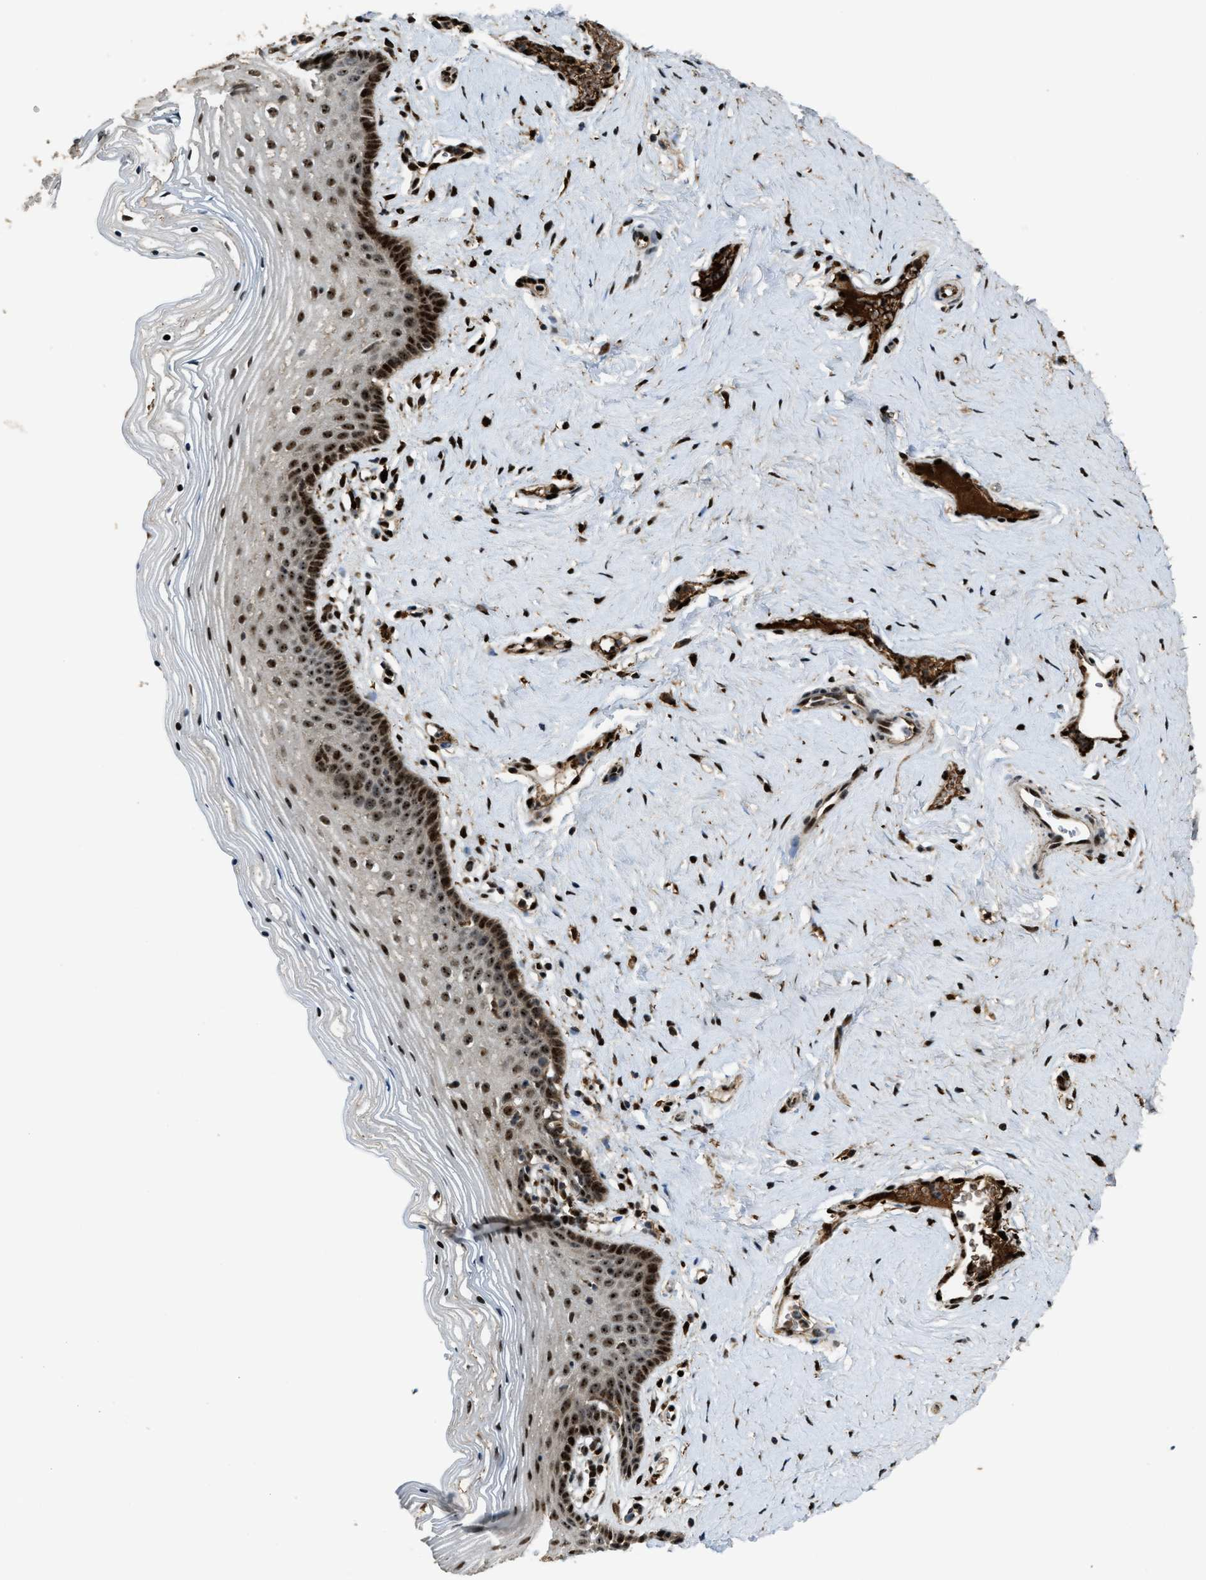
{"staining": {"intensity": "strong", "quantity": ">75%", "location": "nuclear"}, "tissue": "vagina", "cell_type": "Squamous epithelial cells", "image_type": "normal", "snomed": [{"axis": "morphology", "description": "Normal tissue, NOS"}, {"axis": "topography", "description": "Vagina"}], "caption": "IHC (DAB) staining of benign vagina exhibits strong nuclear protein staining in about >75% of squamous epithelial cells.", "gene": "ZNF687", "patient": {"sex": "female", "age": 32}}